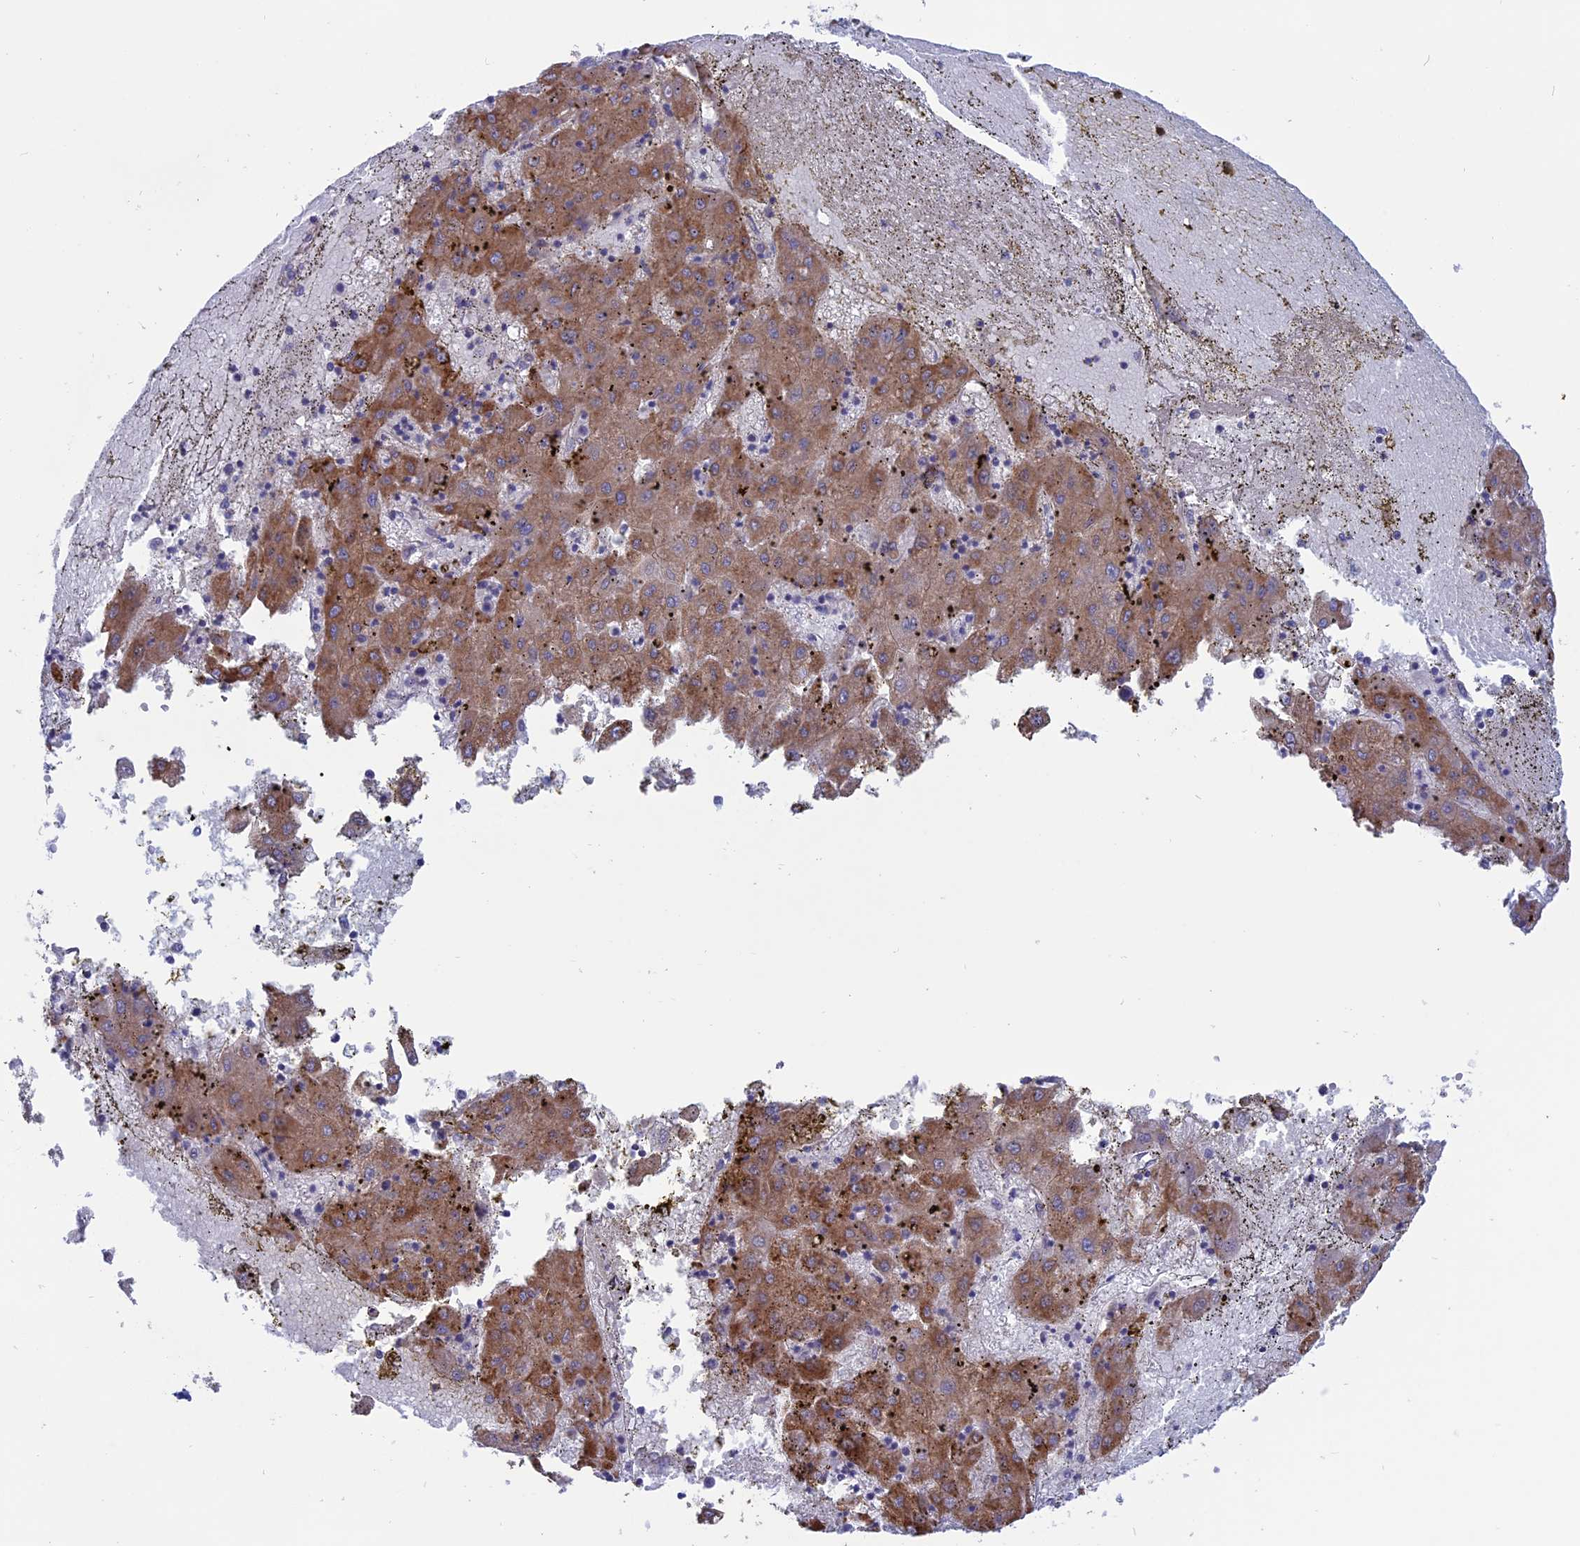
{"staining": {"intensity": "moderate", "quantity": ">75%", "location": "cytoplasmic/membranous"}, "tissue": "liver cancer", "cell_type": "Tumor cells", "image_type": "cancer", "snomed": [{"axis": "morphology", "description": "Carcinoma, Hepatocellular, NOS"}, {"axis": "topography", "description": "Liver"}], "caption": "Hepatocellular carcinoma (liver) stained with a protein marker demonstrates moderate staining in tumor cells.", "gene": "MYO5B", "patient": {"sex": "male", "age": 72}}